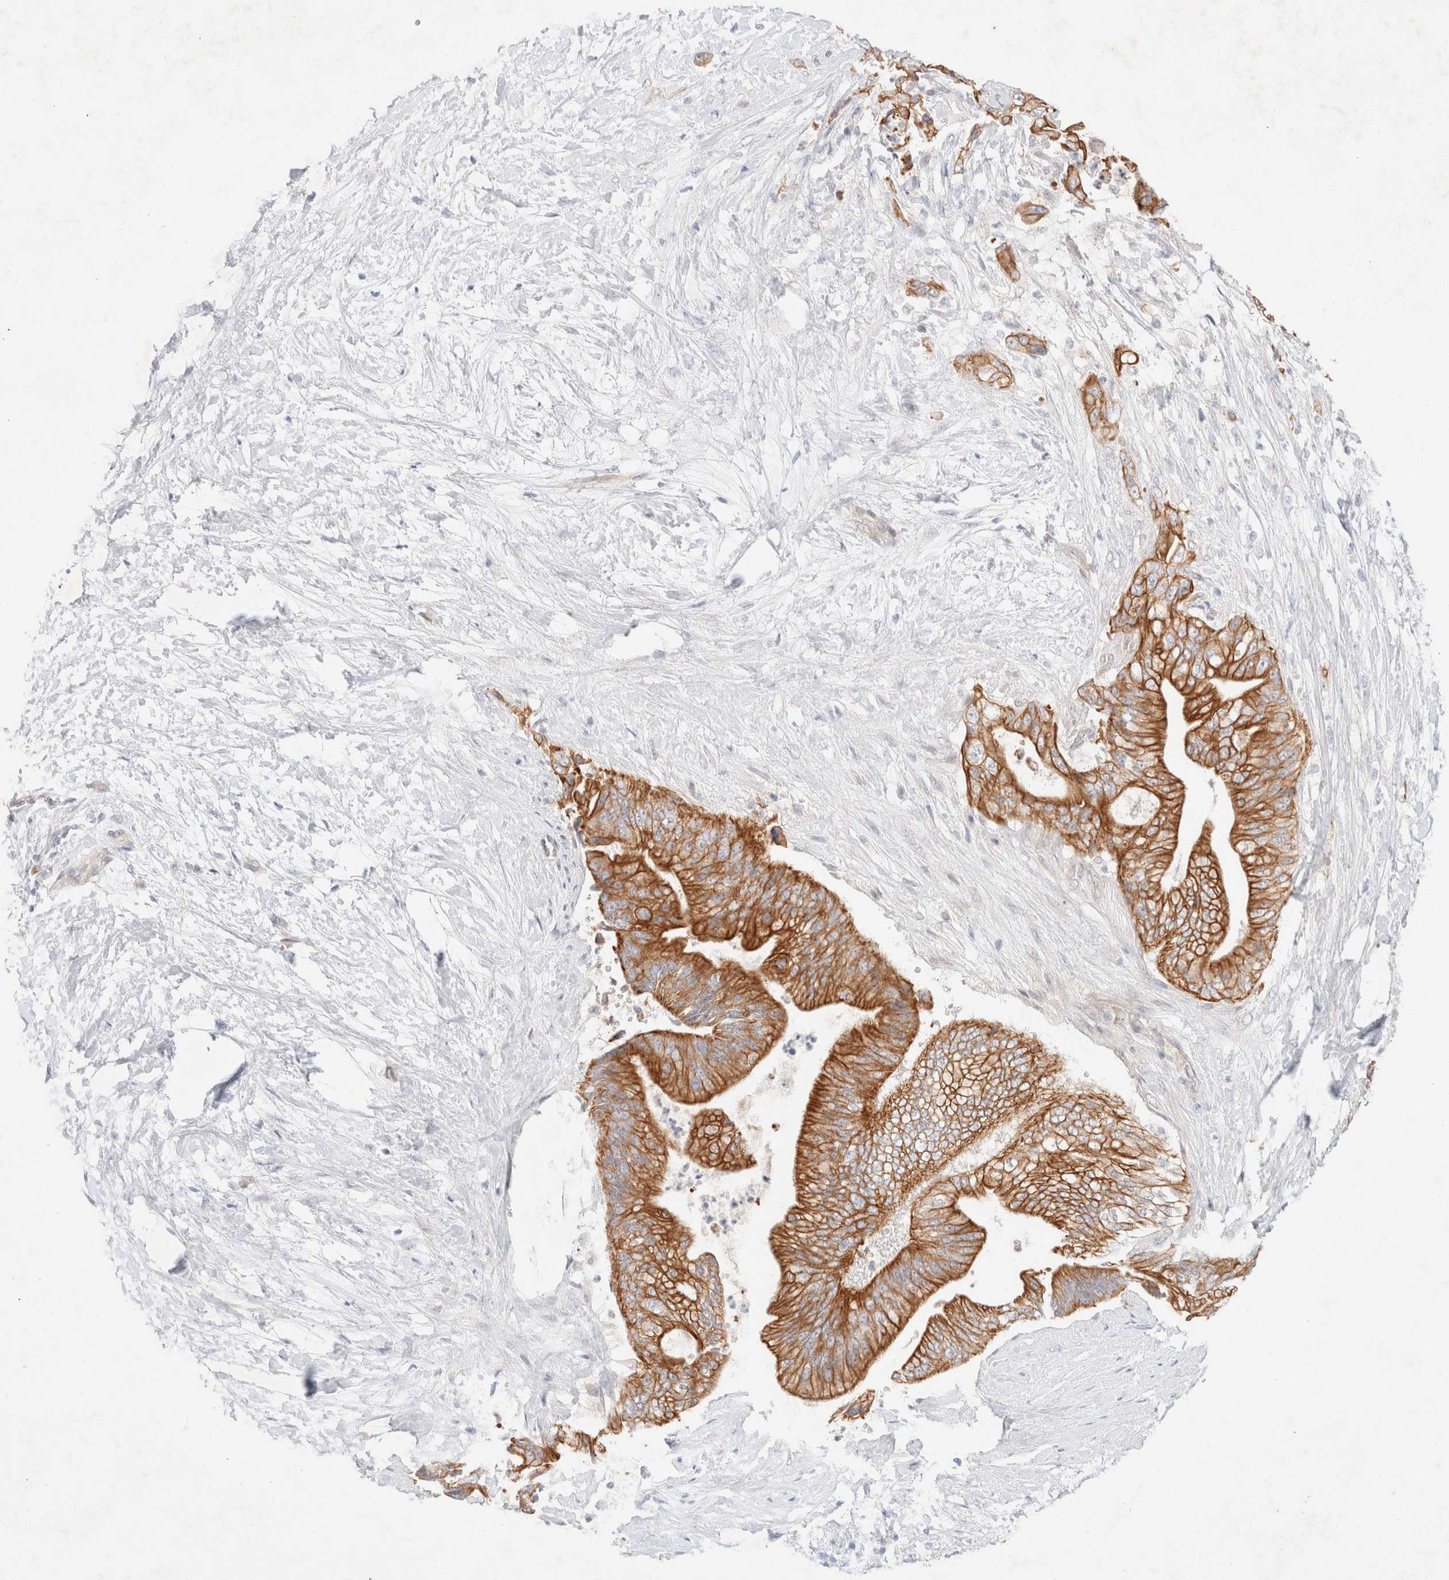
{"staining": {"intensity": "strong", "quantity": "25%-75%", "location": "cytoplasmic/membranous"}, "tissue": "pancreatic cancer", "cell_type": "Tumor cells", "image_type": "cancer", "snomed": [{"axis": "morphology", "description": "Adenocarcinoma, NOS"}, {"axis": "topography", "description": "Pancreas"}], "caption": "This is an image of immunohistochemistry (IHC) staining of adenocarcinoma (pancreatic), which shows strong expression in the cytoplasmic/membranous of tumor cells.", "gene": "CSNK1E", "patient": {"sex": "male", "age": 59}}